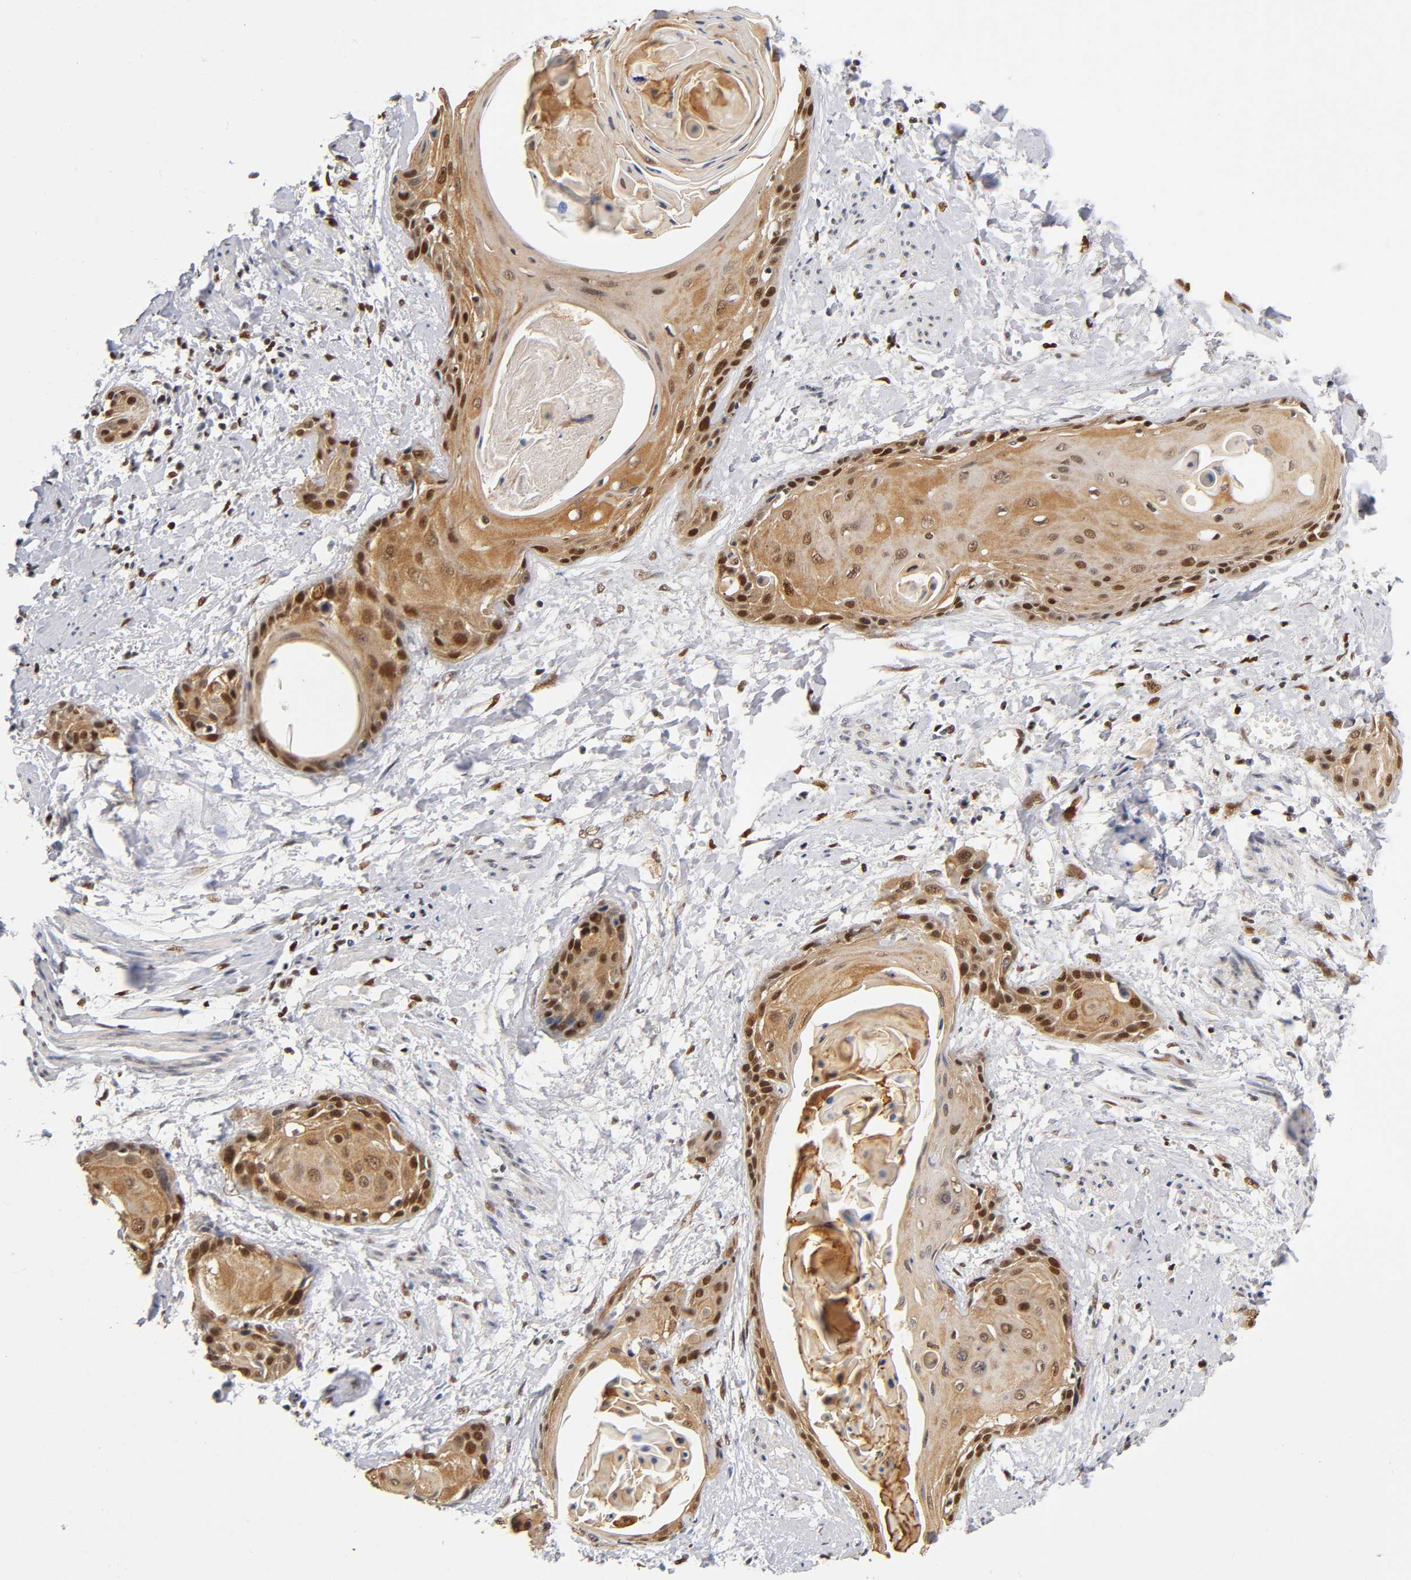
{"staining": {"intensity": "strong", "quantity": ">75%", "location": "cytoplasmic/membranous,nuclear"}, "tissue": "cervical cancer", "cell_type": "Tumor cells", "image_type": "cancer", "snomed": [{"axis": "morphology", "description": "Squamous cell carcinoma, NOS"}, {"axis": "topography", "description": "Cervix"}], "caption": "Strong cytoplasmic/membranous and nuclear expression for a protein is present in about >75% of tumor cells of cervical squamous cell carcinoma using immunohistochemistry (IHC).", "gene": "NR3C1", "patient": {"sex": "female", "age": 57}}